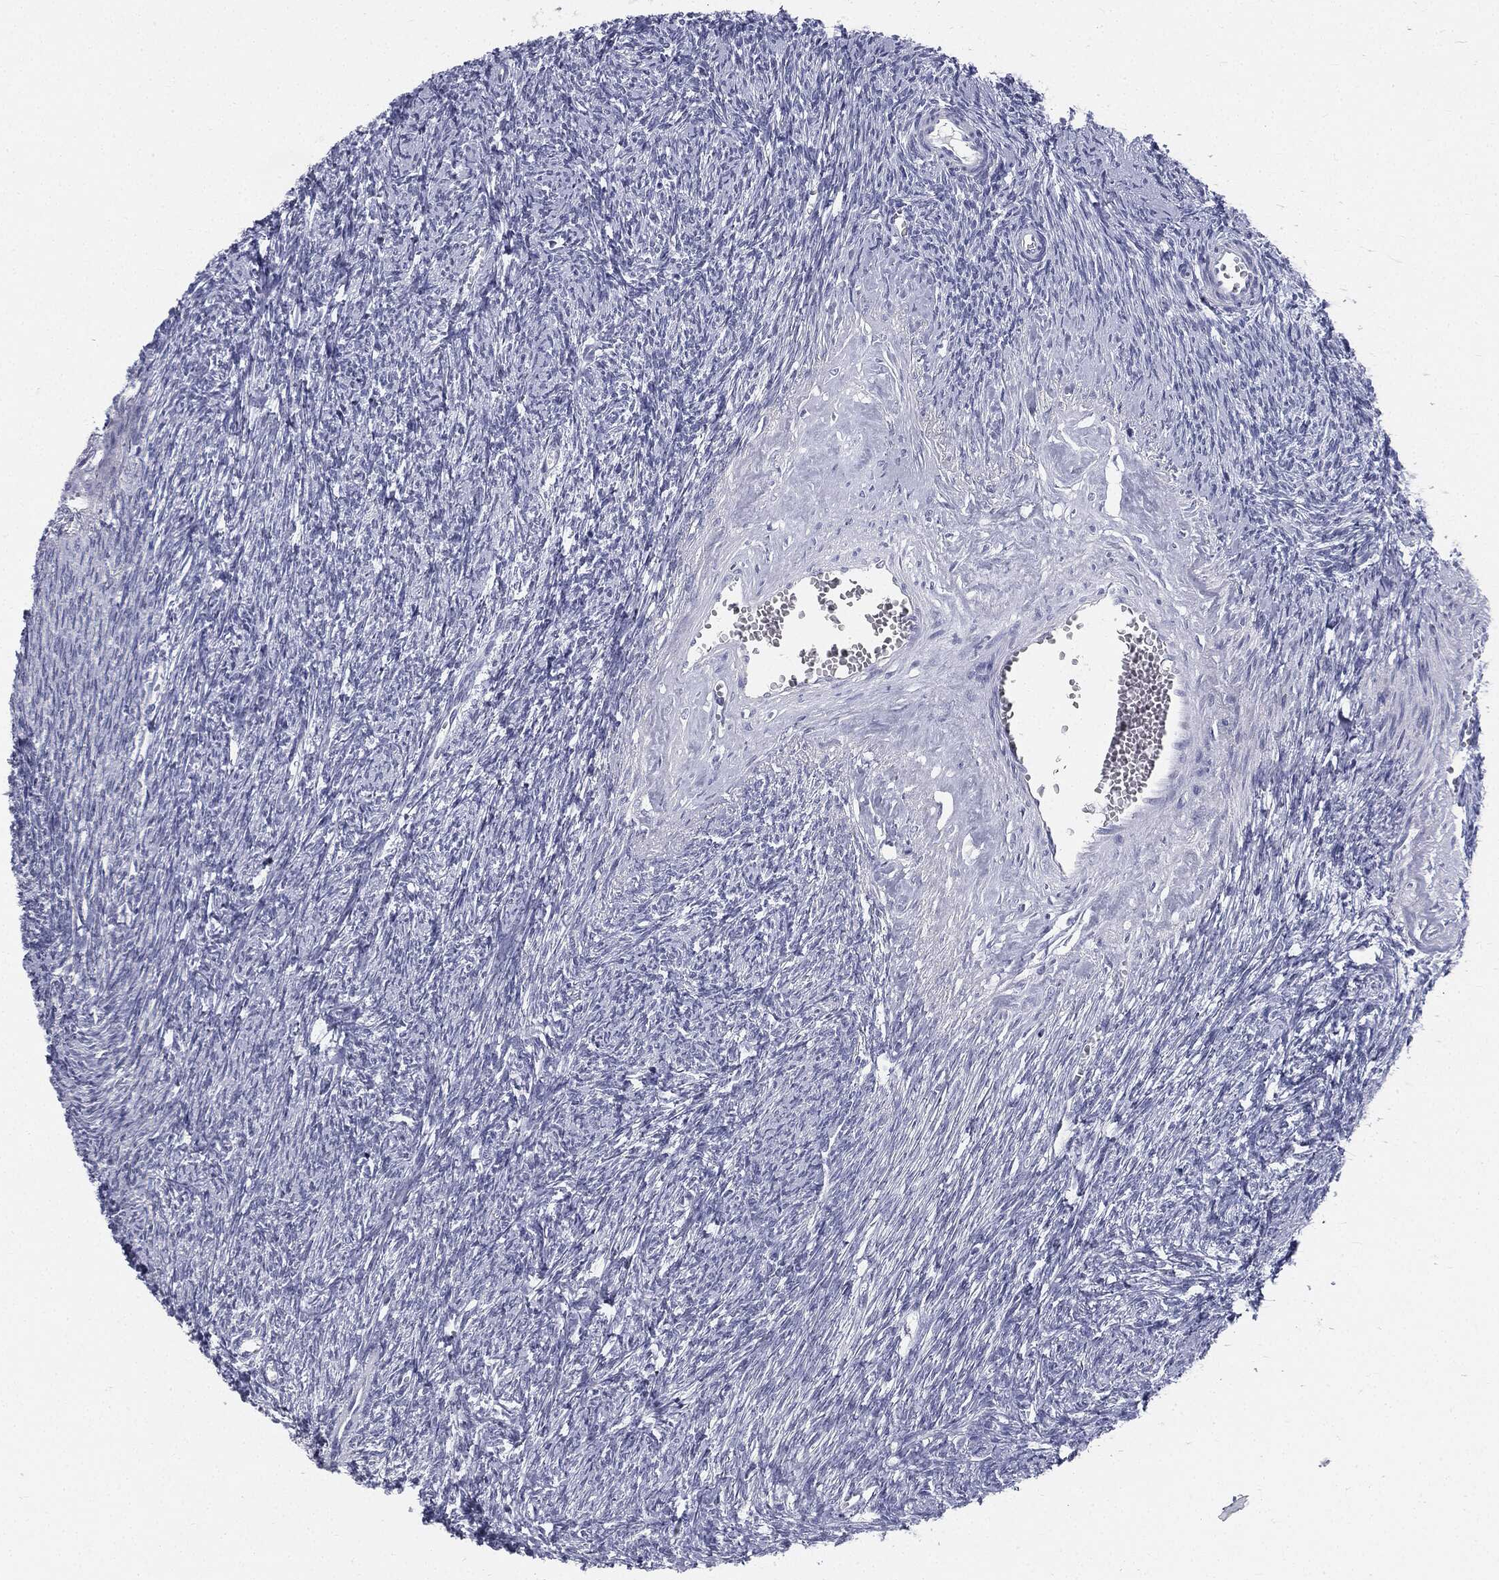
{"staining": {"intensity": "negative", "quantity": "none", "location": "none"}, "tissue": "ovary", "cell_type": "Ovarian stroma cells", "image_type": "normal", "snomed": [{"axis": "morphology", "description": "Normal tissue, NOS"}, {"axis": "topography", "description": "Fallopian tube"}, {"axis": "topography", "description": "Ovary"}], "caption": "The immunohistochemistry (IHC) image has no significant expression in ovarian stroma cells of ovary. (DAB IHC with hematoxylin counter stain).", "gene": "MLLT10", "patient": {"sex": "female", "age": 33}}